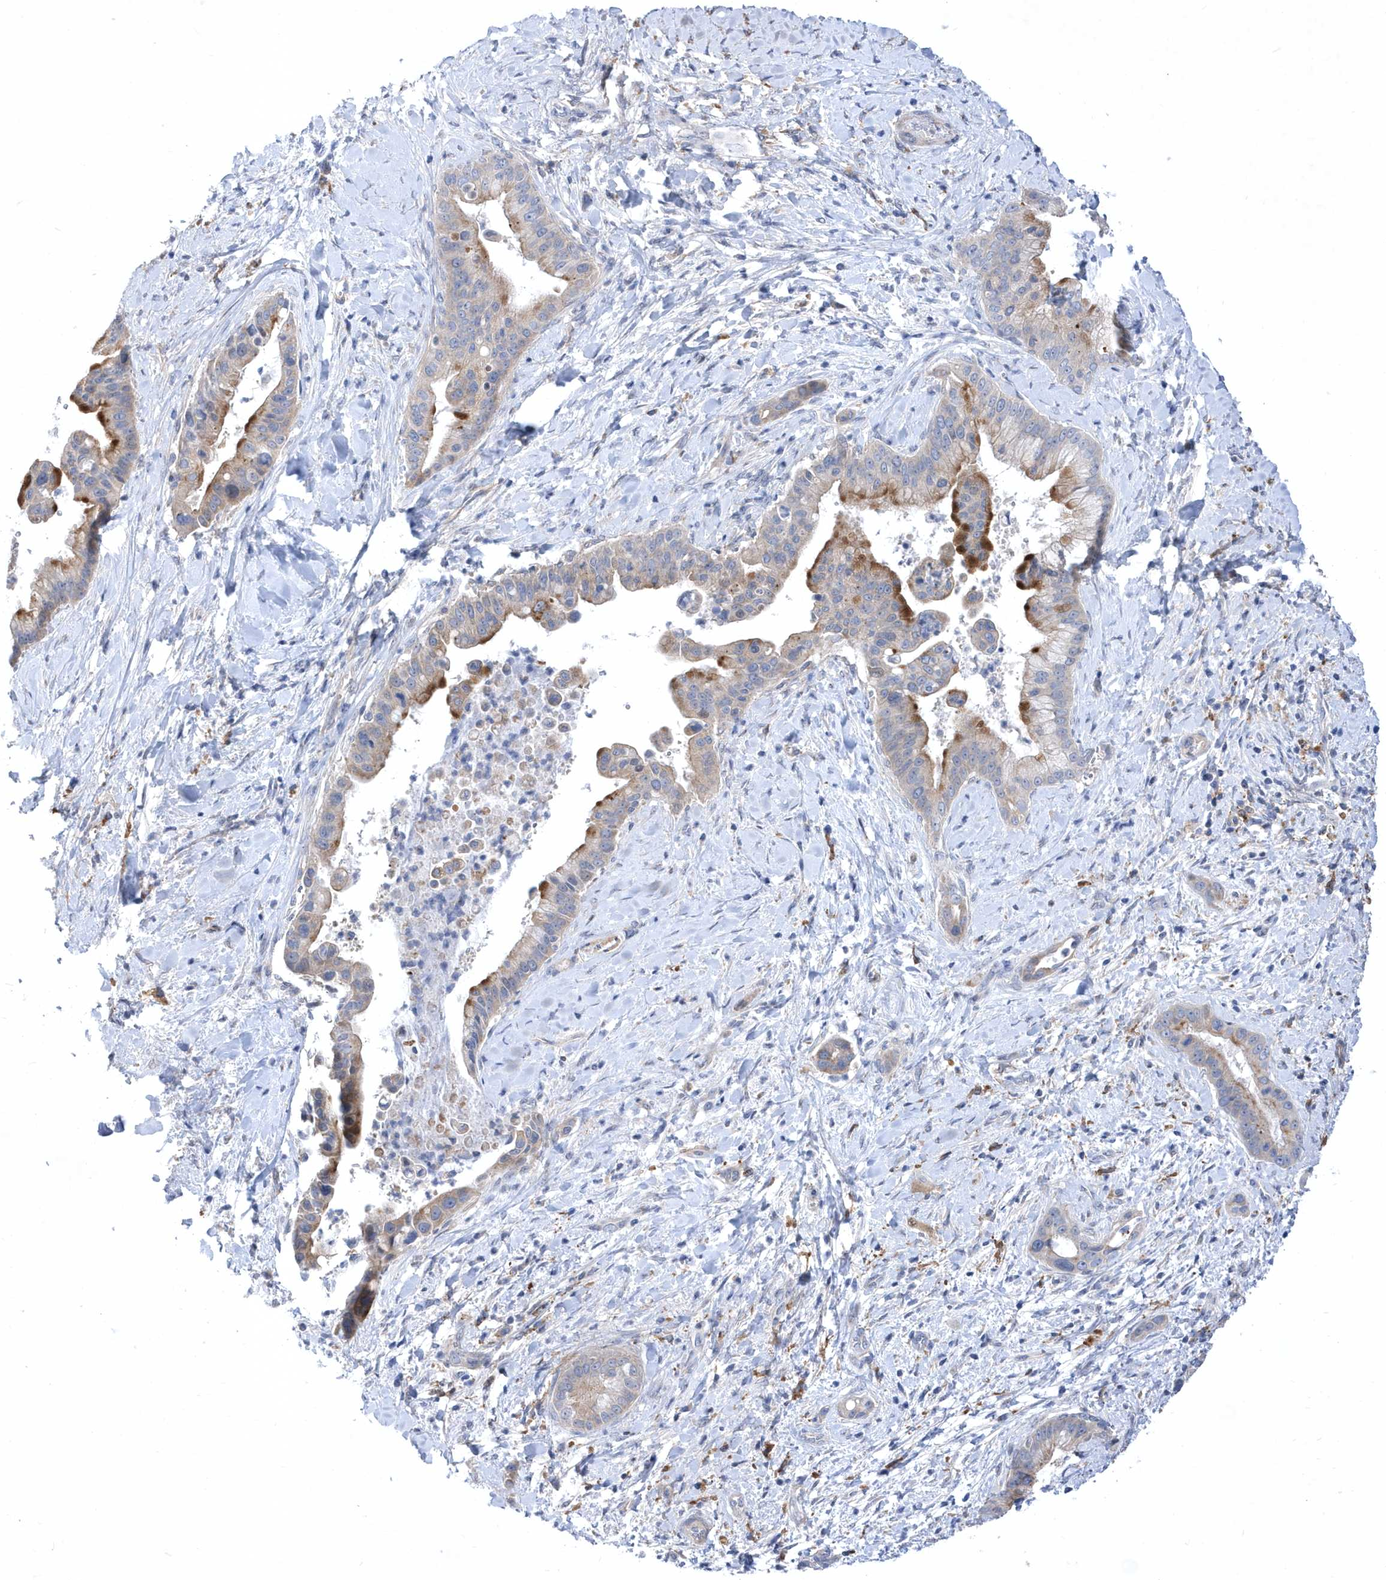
{"staining": {"intensity": "moderate", "quantity": "<25%", "location": "cytoplasmic/membranous"}, "tissue": "liver cancer", "cell_type": "Tumor cells", "image_type": "cancer", "snomed": [{"axis": "morphology", "description": "Cholangiocarcinoma"}, {"axis": "topography", "description": "Liver"}], "caption": "An image of liver cancer stained for a protein shows moderate cytoplasmic/membranous brown staining in tumor cells.", "gene": "LONRF2", "patient": {"sex": "female", "age": 54}}